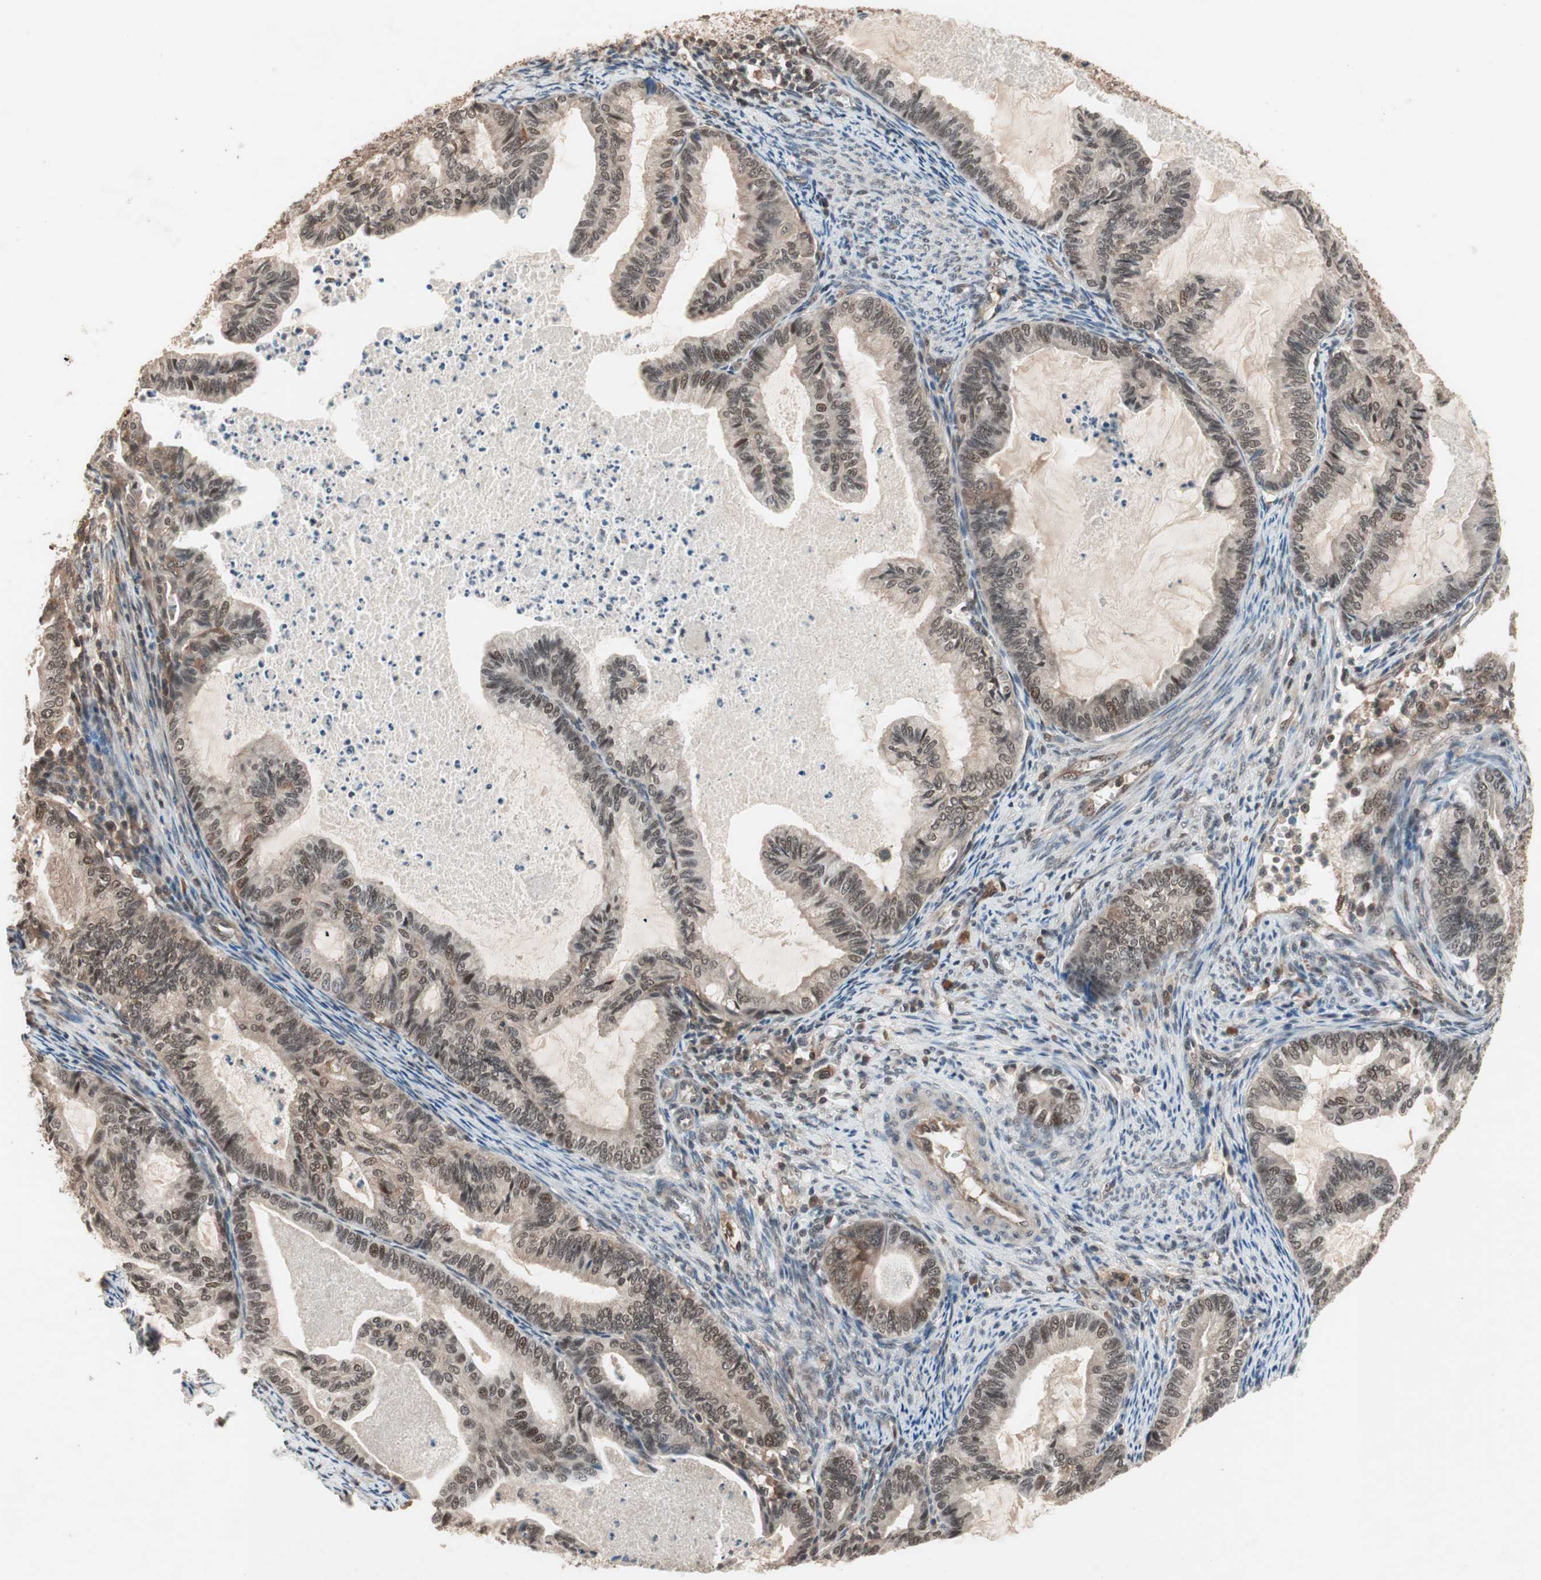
{"staining": {"intensity": "moderate", "quantity": ">75%", "location": "cytoplasmic/membranous,nuclear"}, "tissue": "cervical cancer", "cell_type": "Tumor cells", "image_type": "cancer", "snomed": [{"axis": "morphology", "description": "Normal tissue, NOS"}, {"axis": "morphology", "description": "Adenocarcinoma, NOS"}, {"axis": "topography", "description": "Cervix"}, {"axis": "topography", "description": "Endometrium"}], "caption": "This micrograph demonstrates immunohistochemistry staining of cervical adenocarcinoma, with medium moderate cytoplasmic/membranous and nuclear positivity in about >75% of tumor cells.", "gene": "GART", "patient": {"sex": "female", "age": 86}}